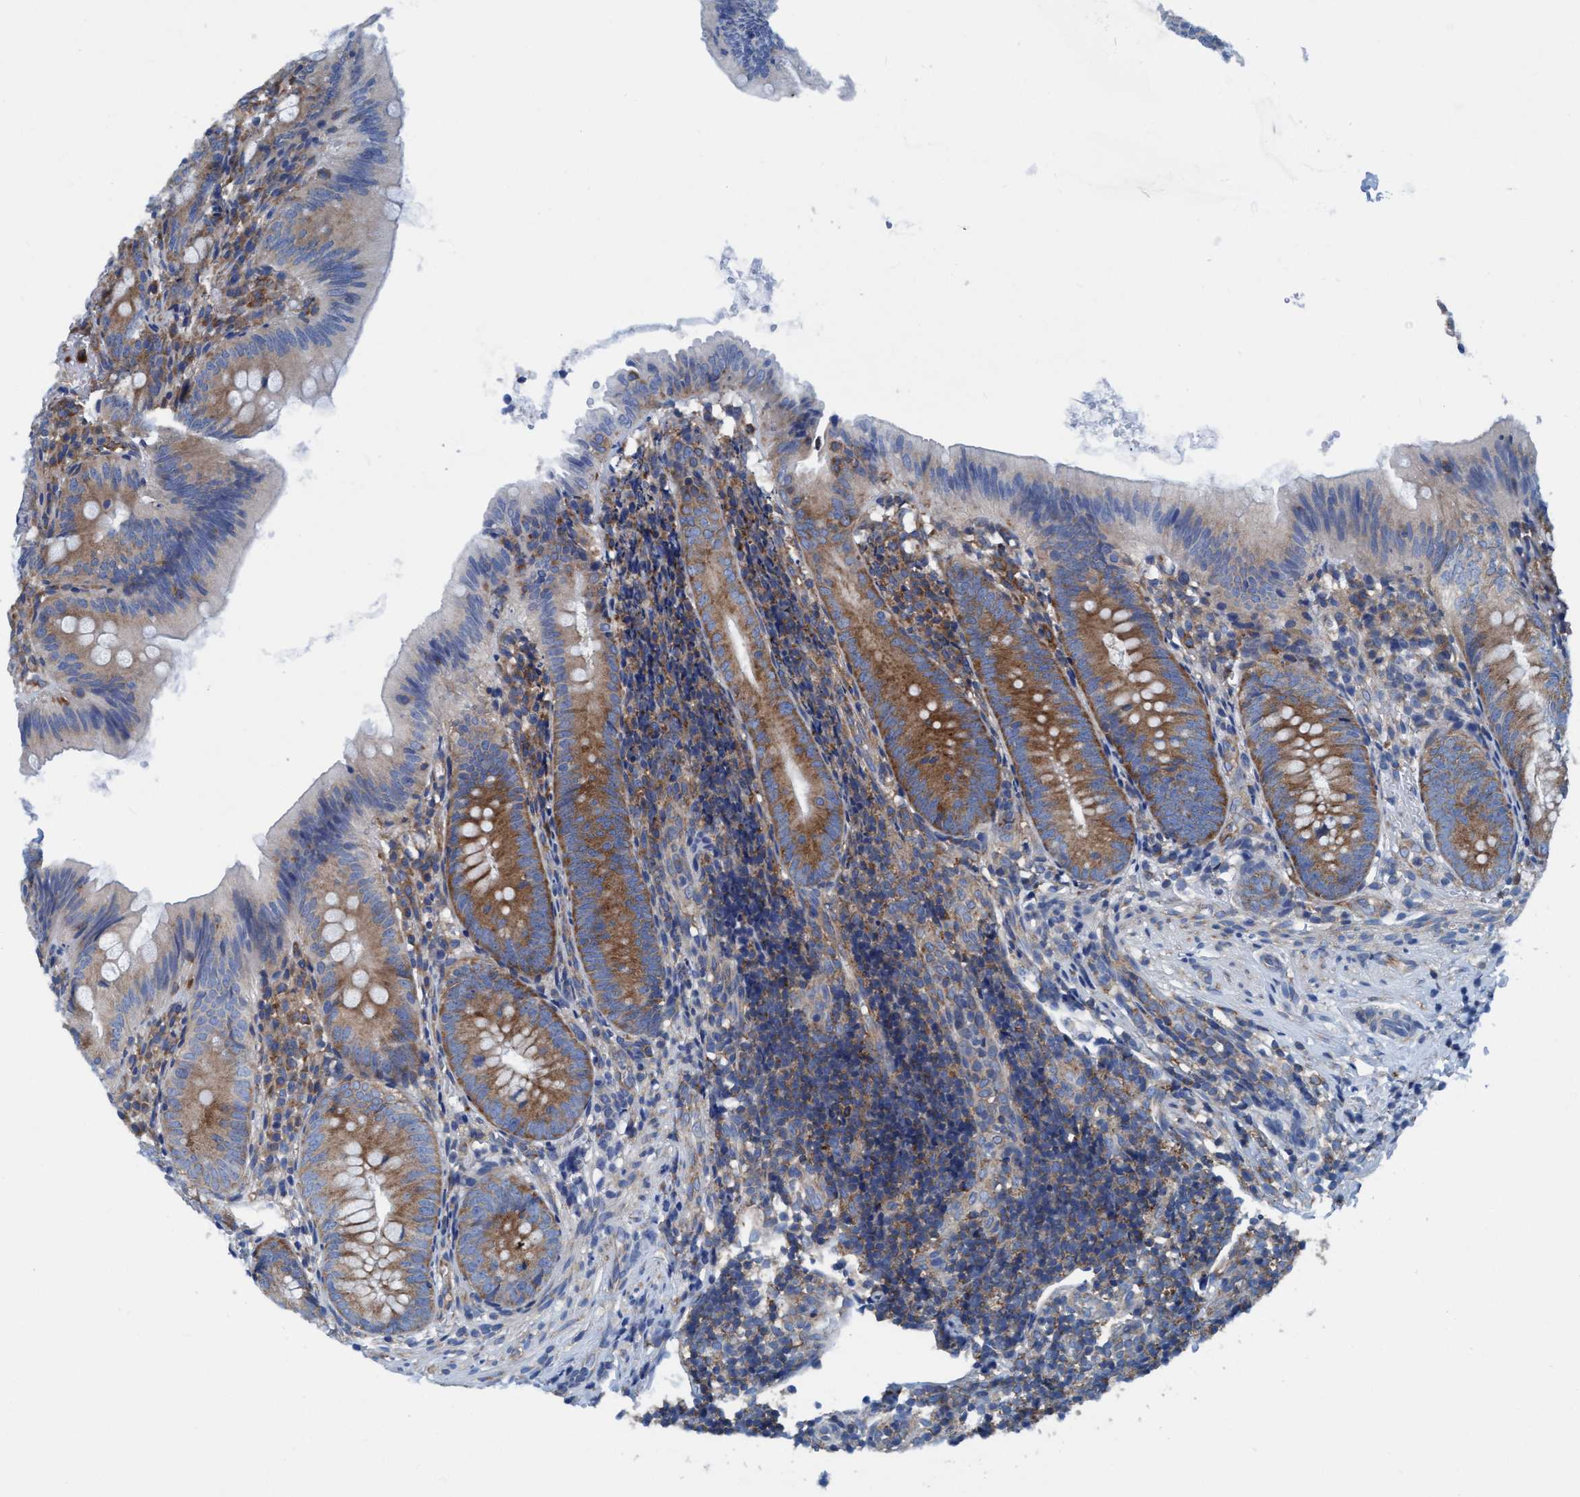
{"staining": {"intensity": "moderate", "quantity": ">75%", "location": "cytoplasmic/membranous"}, "tissue": "appendix", "cell_type": "Glandular cells", "image_type": "normal", "snomed": [{"axis": "morphology", "description": "Normal tissue, NOS"}, {"axis": "topography", "description": "Appendix"}], "caption": "A medium amount of moderate cytoplasmic/membranous expression is present in about >75% of glandular cells in unremarkable appendix. The staining was performed using DAB (3,3'-diaminobenzidine) to visualize the protein expression in brown, while the nuclei were stained in blue with hematoxylin (Magnification: 20x).", "gene": "NMT1", "patient": {"sex": "male", "age": 1}}